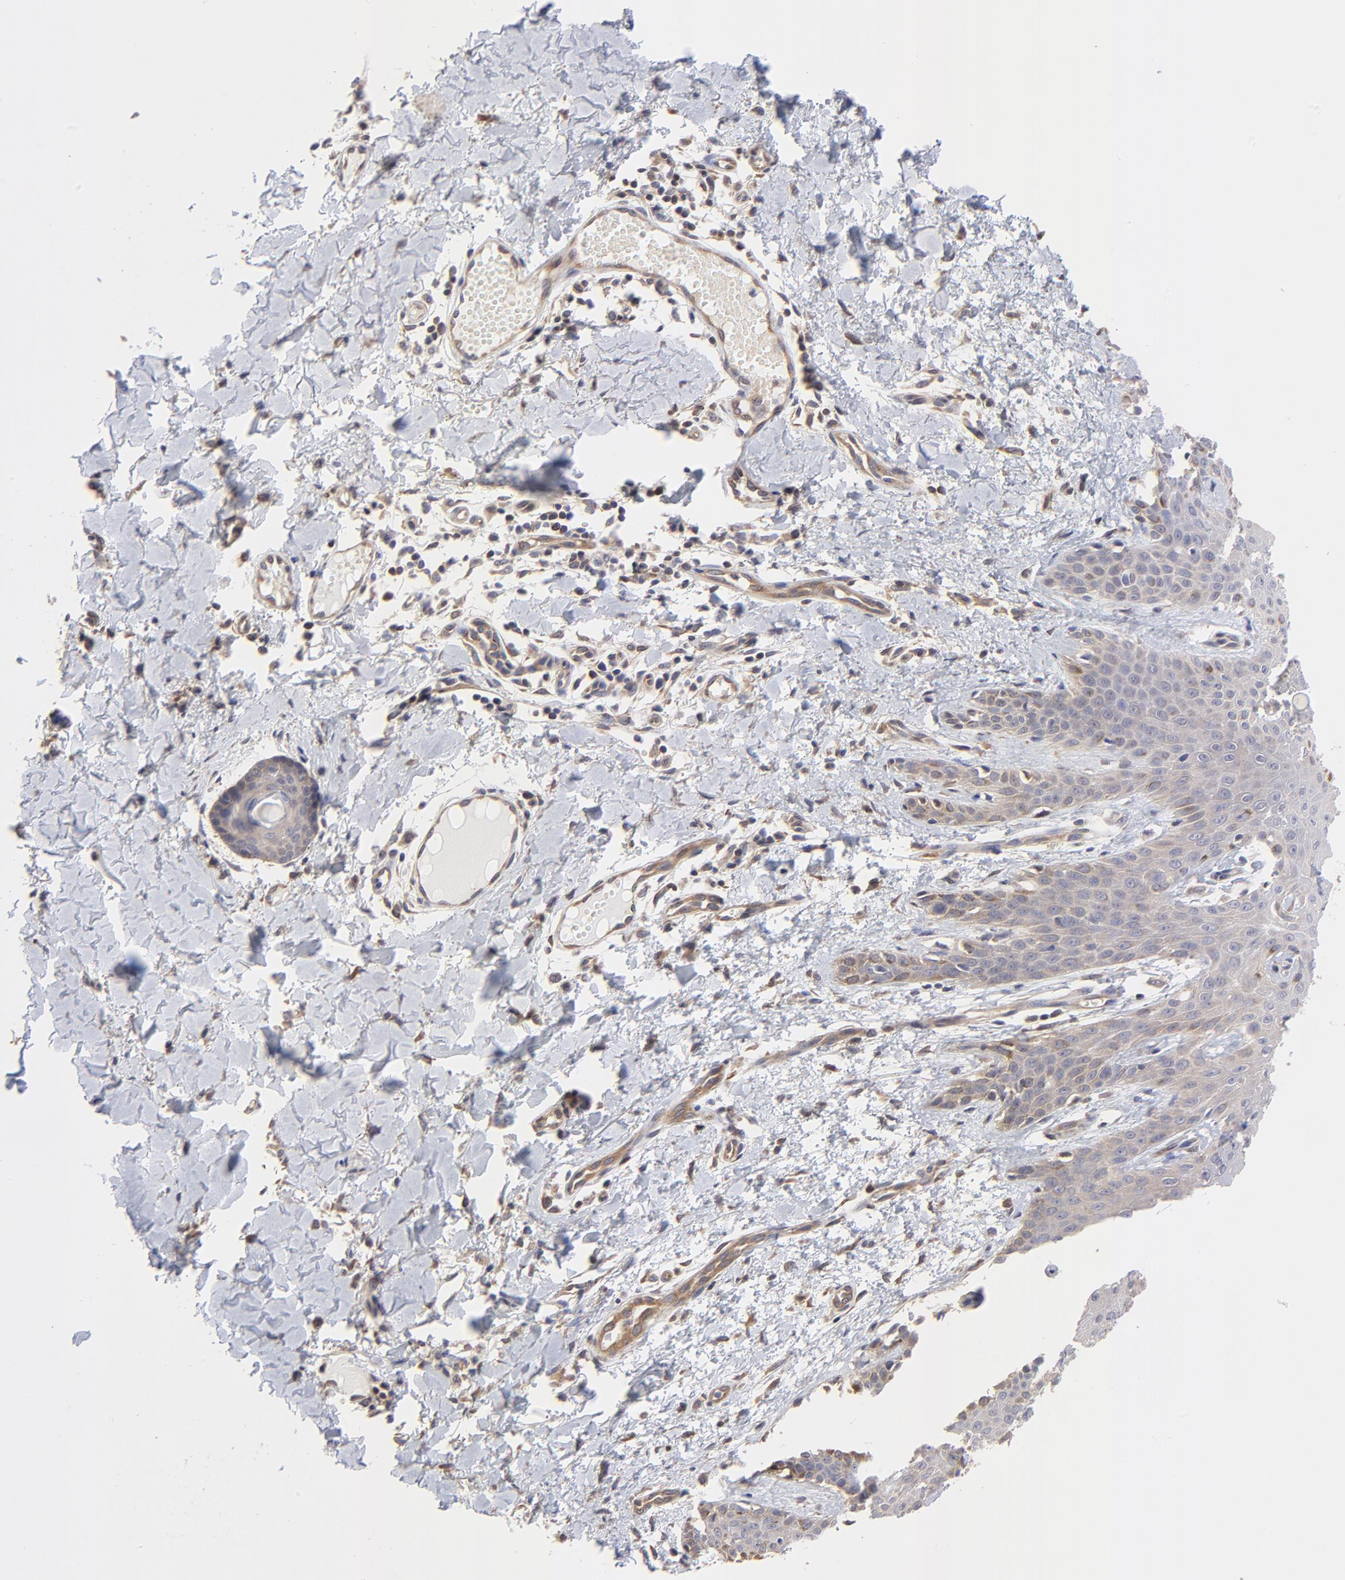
{"staining": {"intensity": "weak", "quantity": ">75%", "location": "cytoplasmic/membranous"}, "tissue": "skin cancer", "cell_type": "Tumor cells", "image_type": "cancer", "snomed": [{"axis": "morphology", "description": "Basal cell carcinoma"}, {"axis": "topography", "description": "Skin"}], "caption": "The photomicrograph exhibits staining of skin cancer (basal cell carcinoma), revealing weak cytoplasmic/membranous protein positivity (brown color) within tumor cells.", "gene": "PCMT1", "patient": {"sex": "male", "age": 67}}